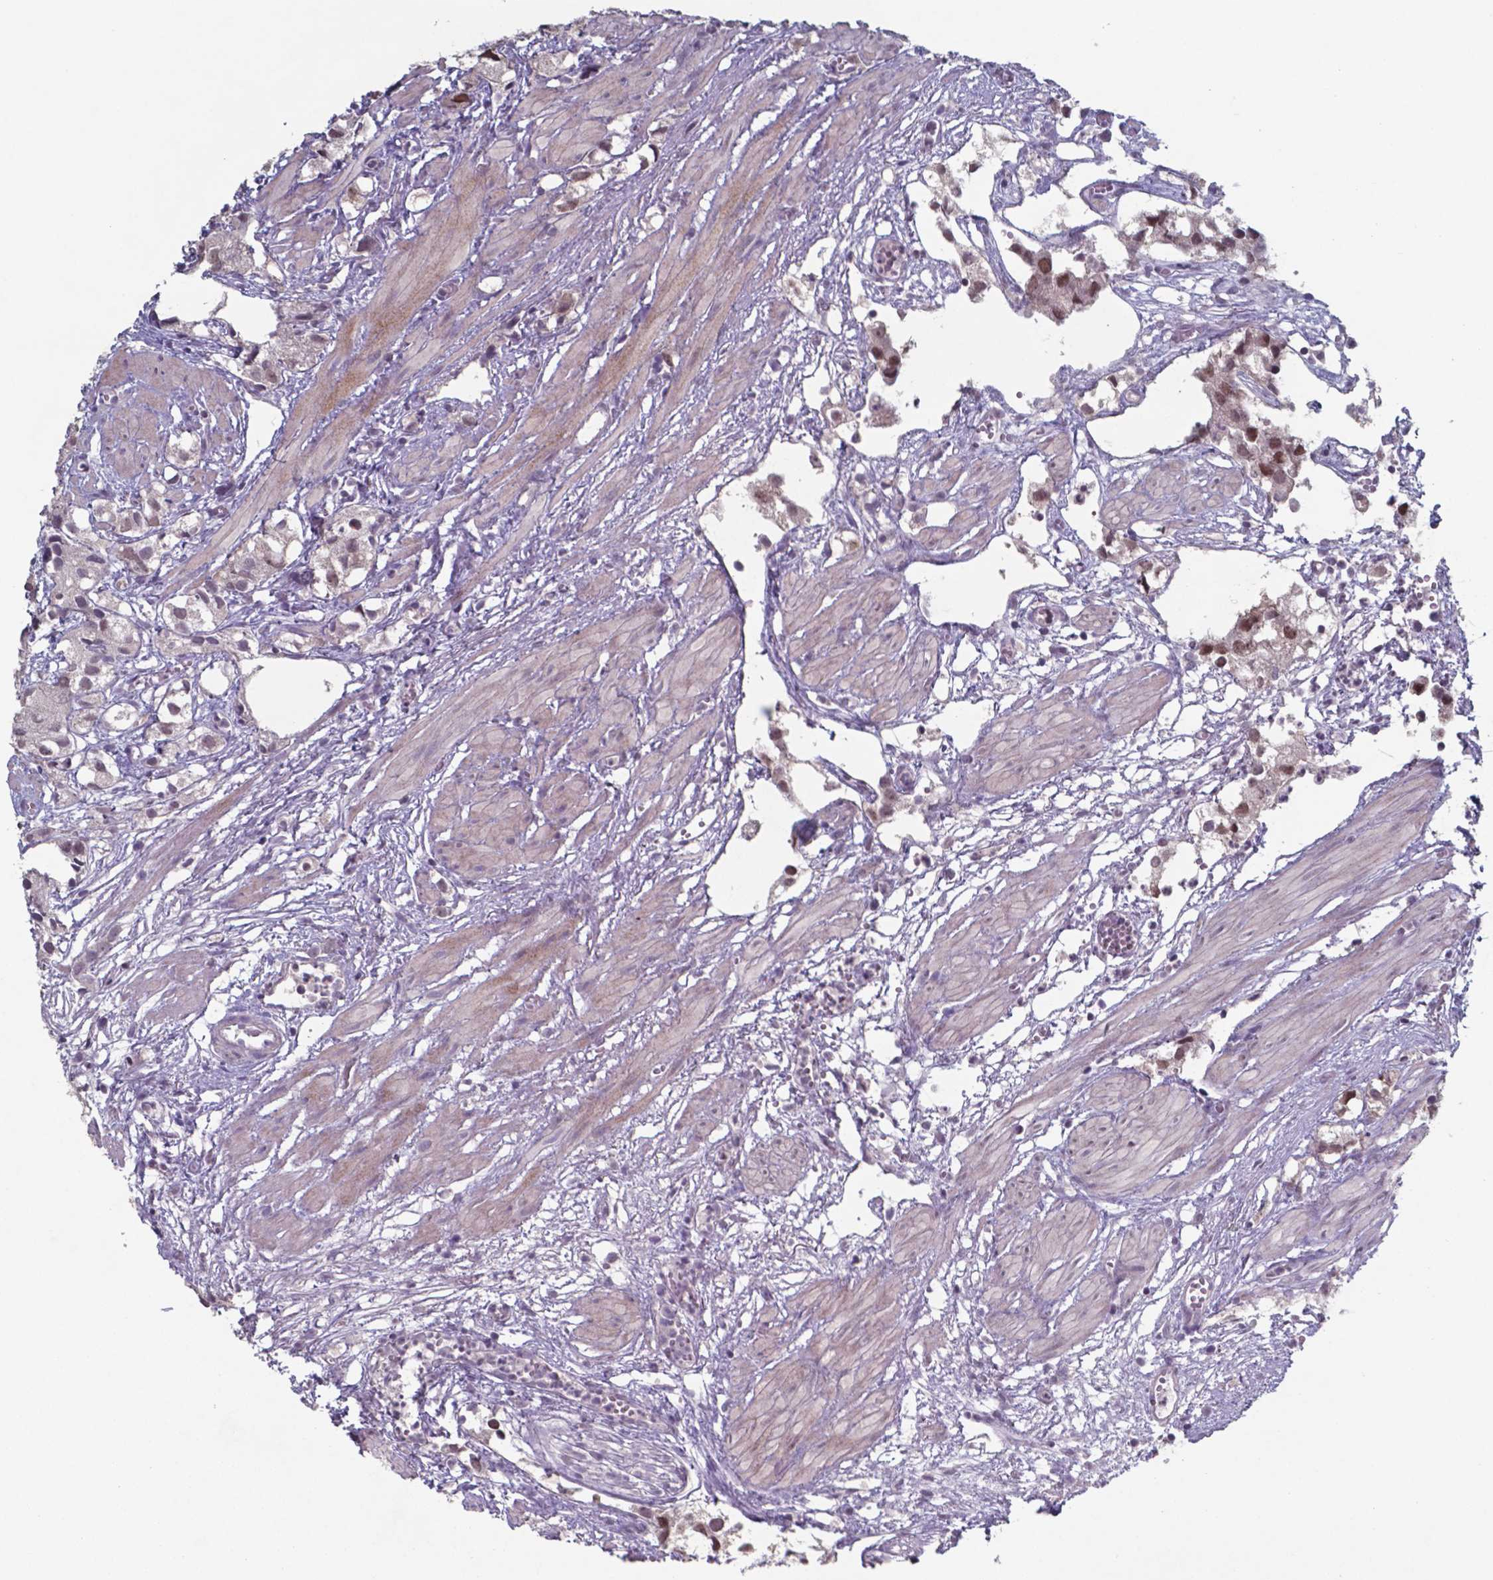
{"staining": {"intensity": "moderate", "quantity": ">75%", "location": "nuclear"}, "tissue": "prostate cancer", "cell_type": "Tumor cells", "image_type": "cancer", "snomed": [{"axis": "morphology", "description": "Adenocarcinoma, High grade"}, {"axis": "topography", "description": "Prostate"}], "caption": "Human prostate cancer stained with a protein marker exhibits moderate staining in tumor cells.", "gene": "TDP2", "patient": {"sex": "male", "age": 68}}